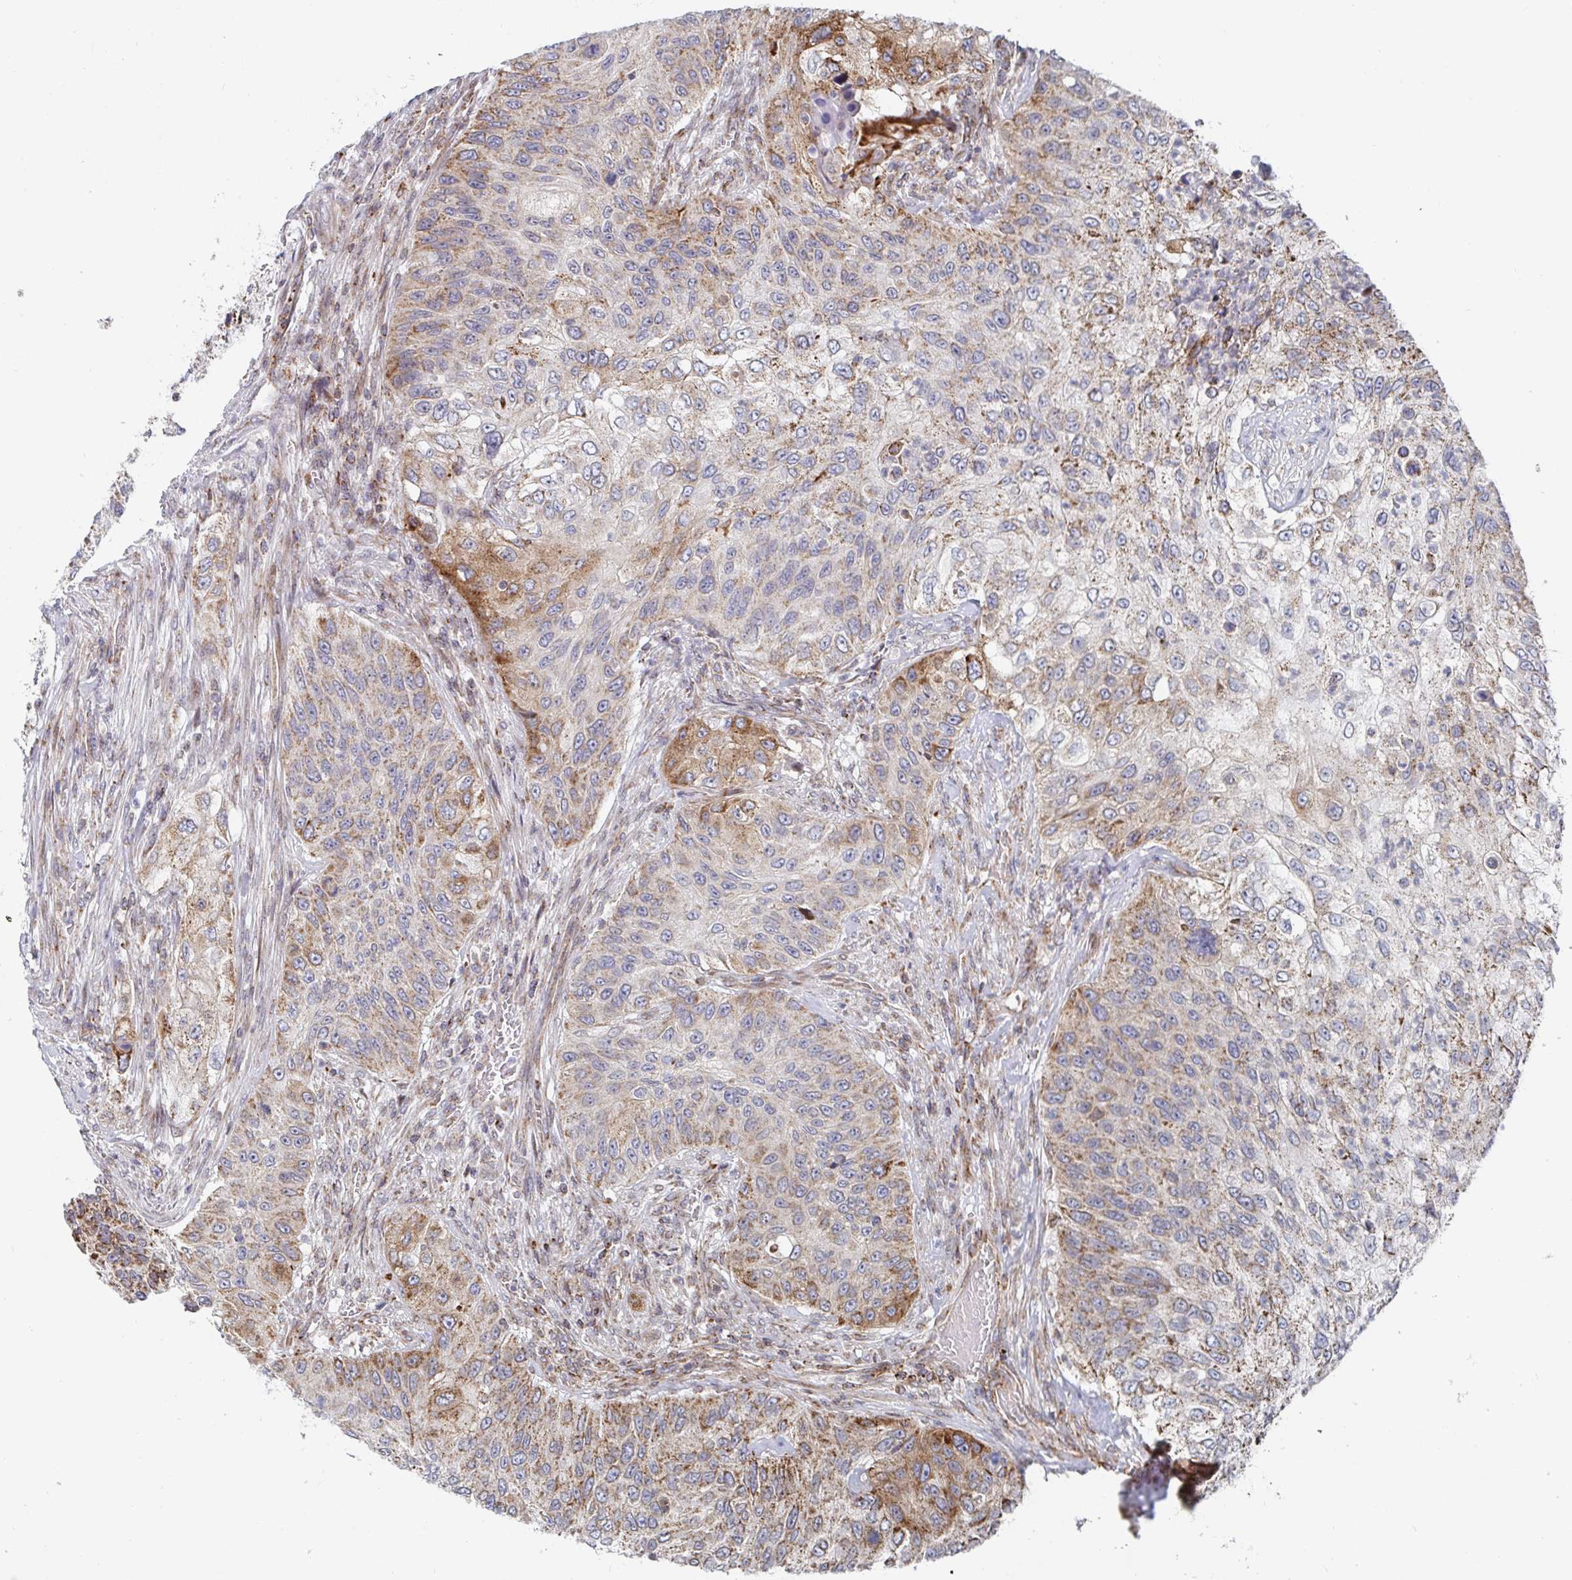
{"staining": {"intensity": "moderate", "quantity": "25%-75%", "location": "cytoplasmic/membranous"}, "tissue": "urothelial cancer", "cell_type": "Tumor cells", "image_type": "cancer", "snomed": [{"axis": "morphology", "description": "Urothelial carcinoma, High grade"}, {"axis": "topography", "description": "Urinary bladder"}], "caption": "This is an image of immunohistochemistry (IHC) staining of urothelial cancer, which shows moderate staining in the cytoplasmic/membranous of tumor cells.", "gene": "STARD8", "patient": {"sex": "female", "age": 60}}